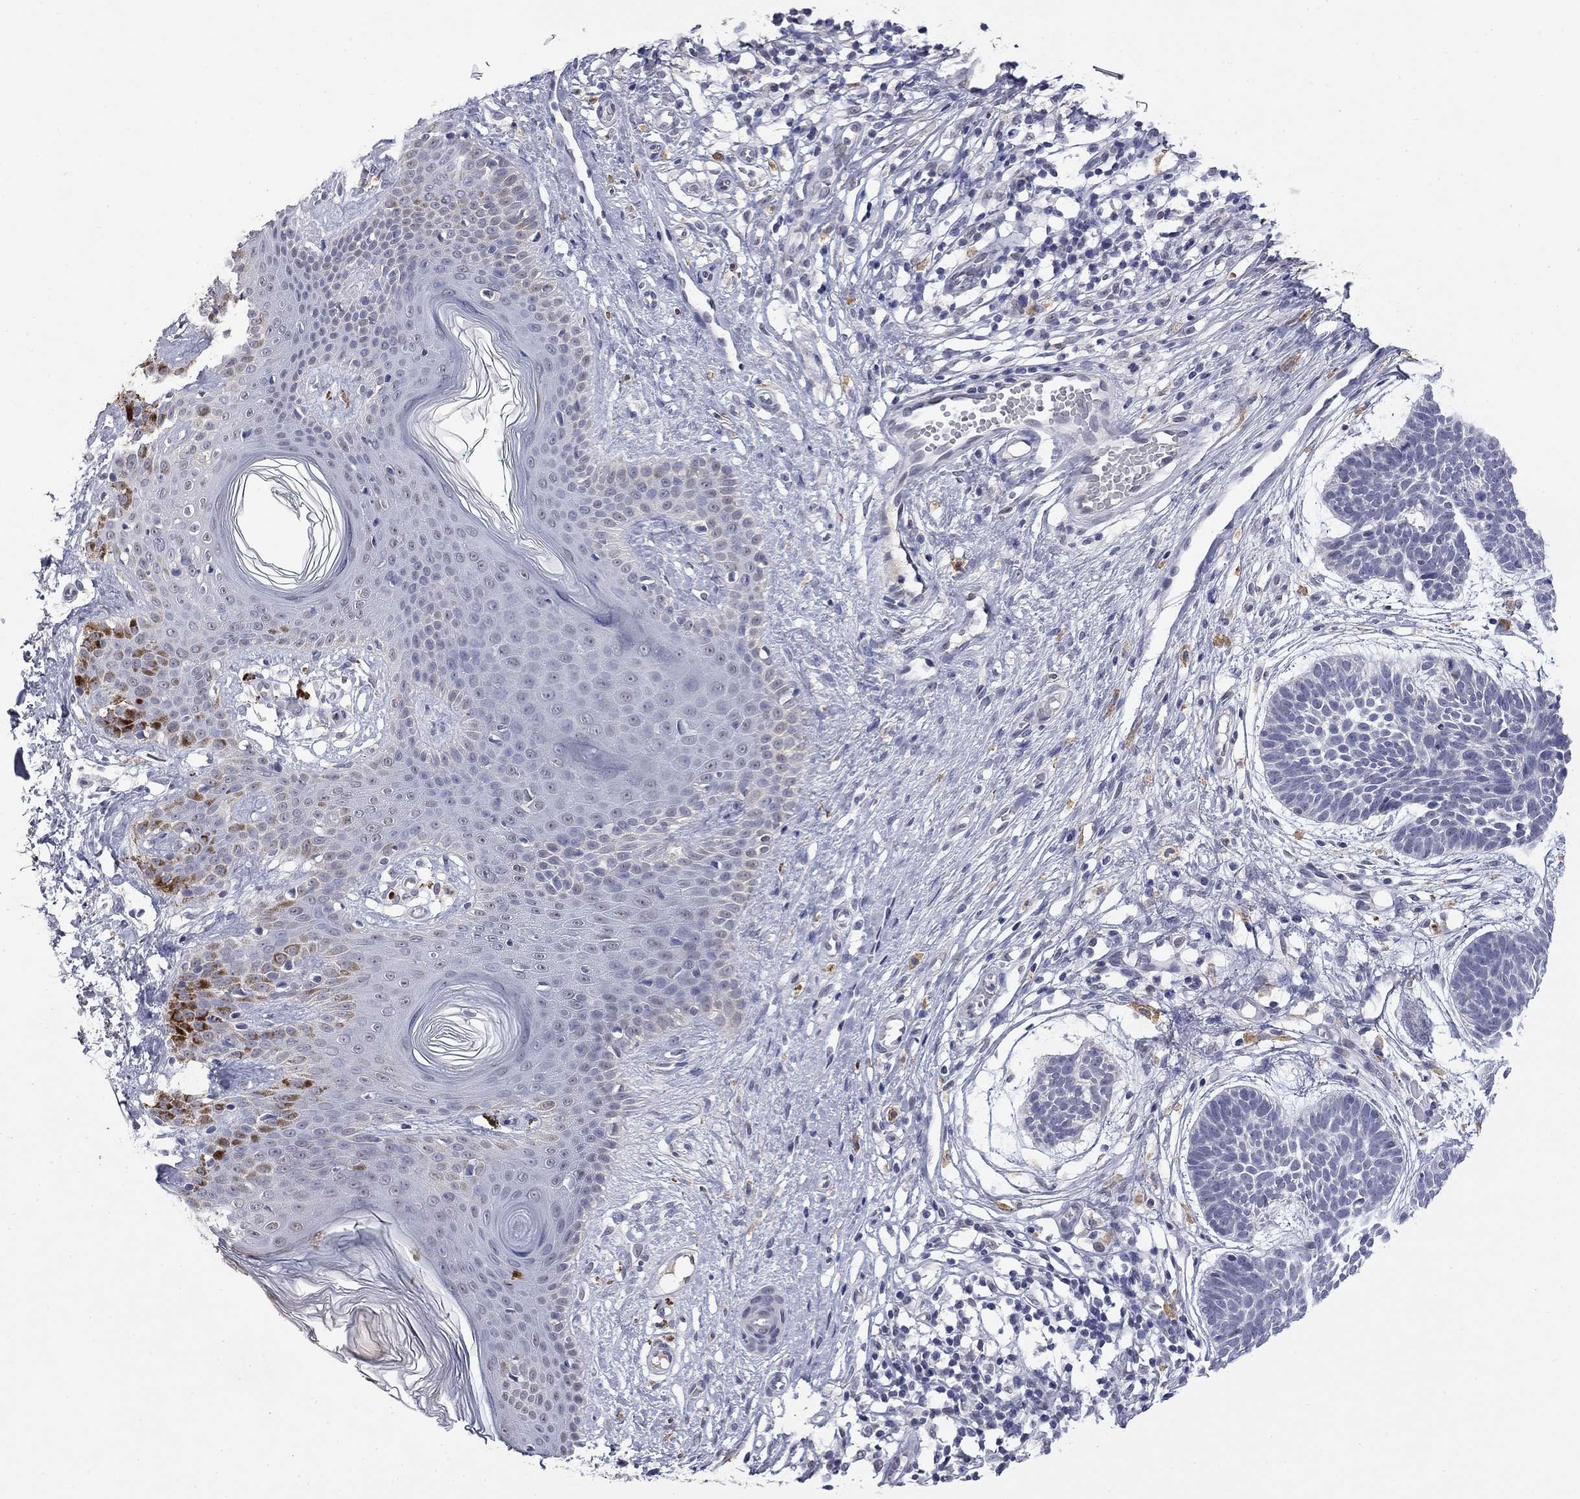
{"staining": {"intensity": "negative", "quantity": "none", "location": "none"}, "tissue": "skin cancer", "cell_type": "Tumor cells", "image_type": "cancer", "snomed": [{"axis": "morphology", "description": "Basal cell carcinoma"}, {"axis": "topography", "description": "Skin"}], "caption": "There is no significant expression in tumor cells of skin basal cell carcinoma. Nuclei are stained in blue.", "gene": "SLC51A", "patient": {"sex": "male", "age": 85}}